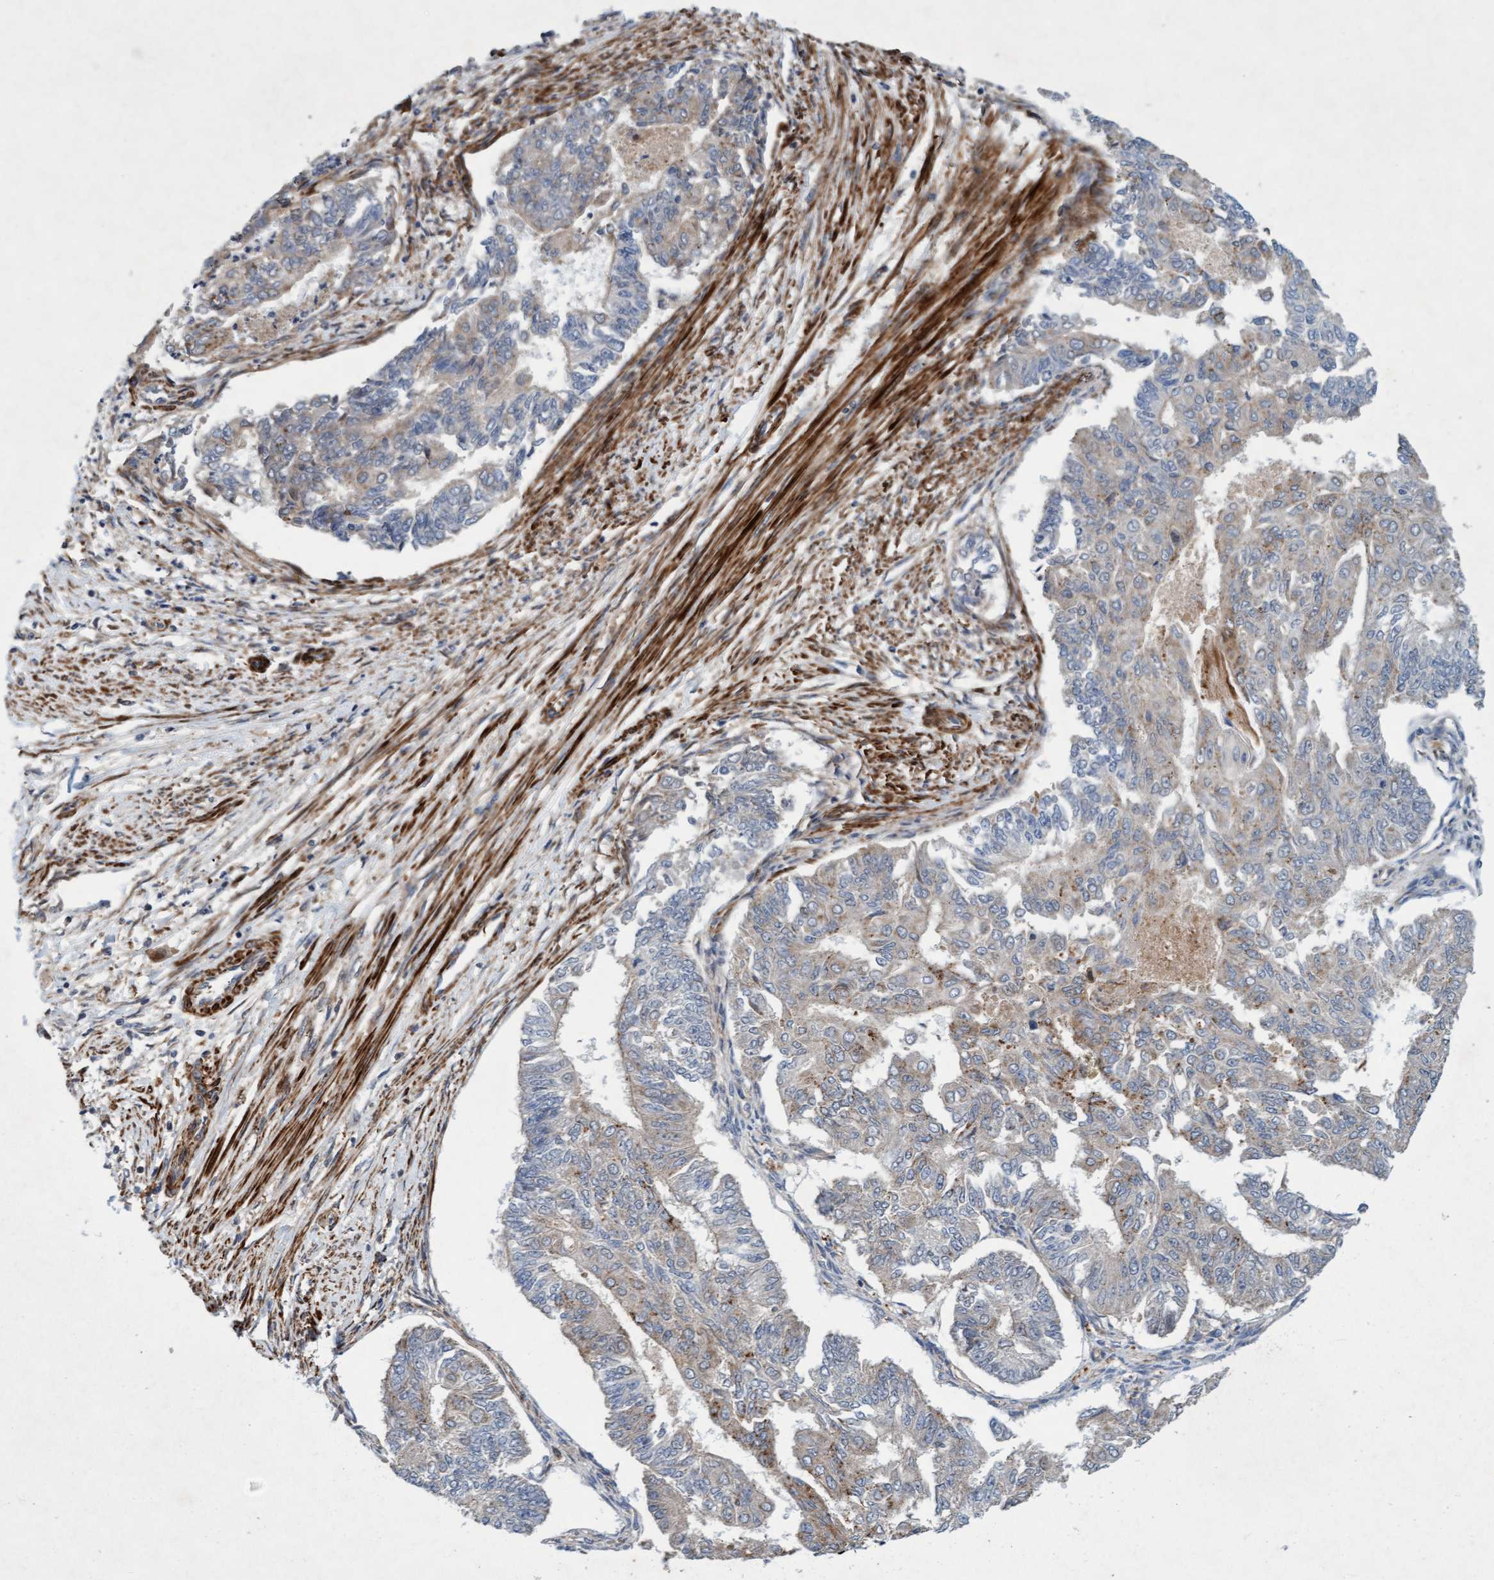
{"staining": {"intensity": "weak", "quantity": "<25%", "location": "cytoplasmic/membranous"}, "tissue": "endometrial cancer", "cell_type": "Tumor cells", "image_type": "cancer", "snomed": [{"axis": "morphology", "description": "Adenocarcinoma, NOS"}, {"axis": "topography", "description": "Endometrium"}], "caption": "There is no significant positivity in tumor cells of endometrial adenocarcinoma.", "gene": "TMEM70", "patient": {"sex": "female", "age": 32}}